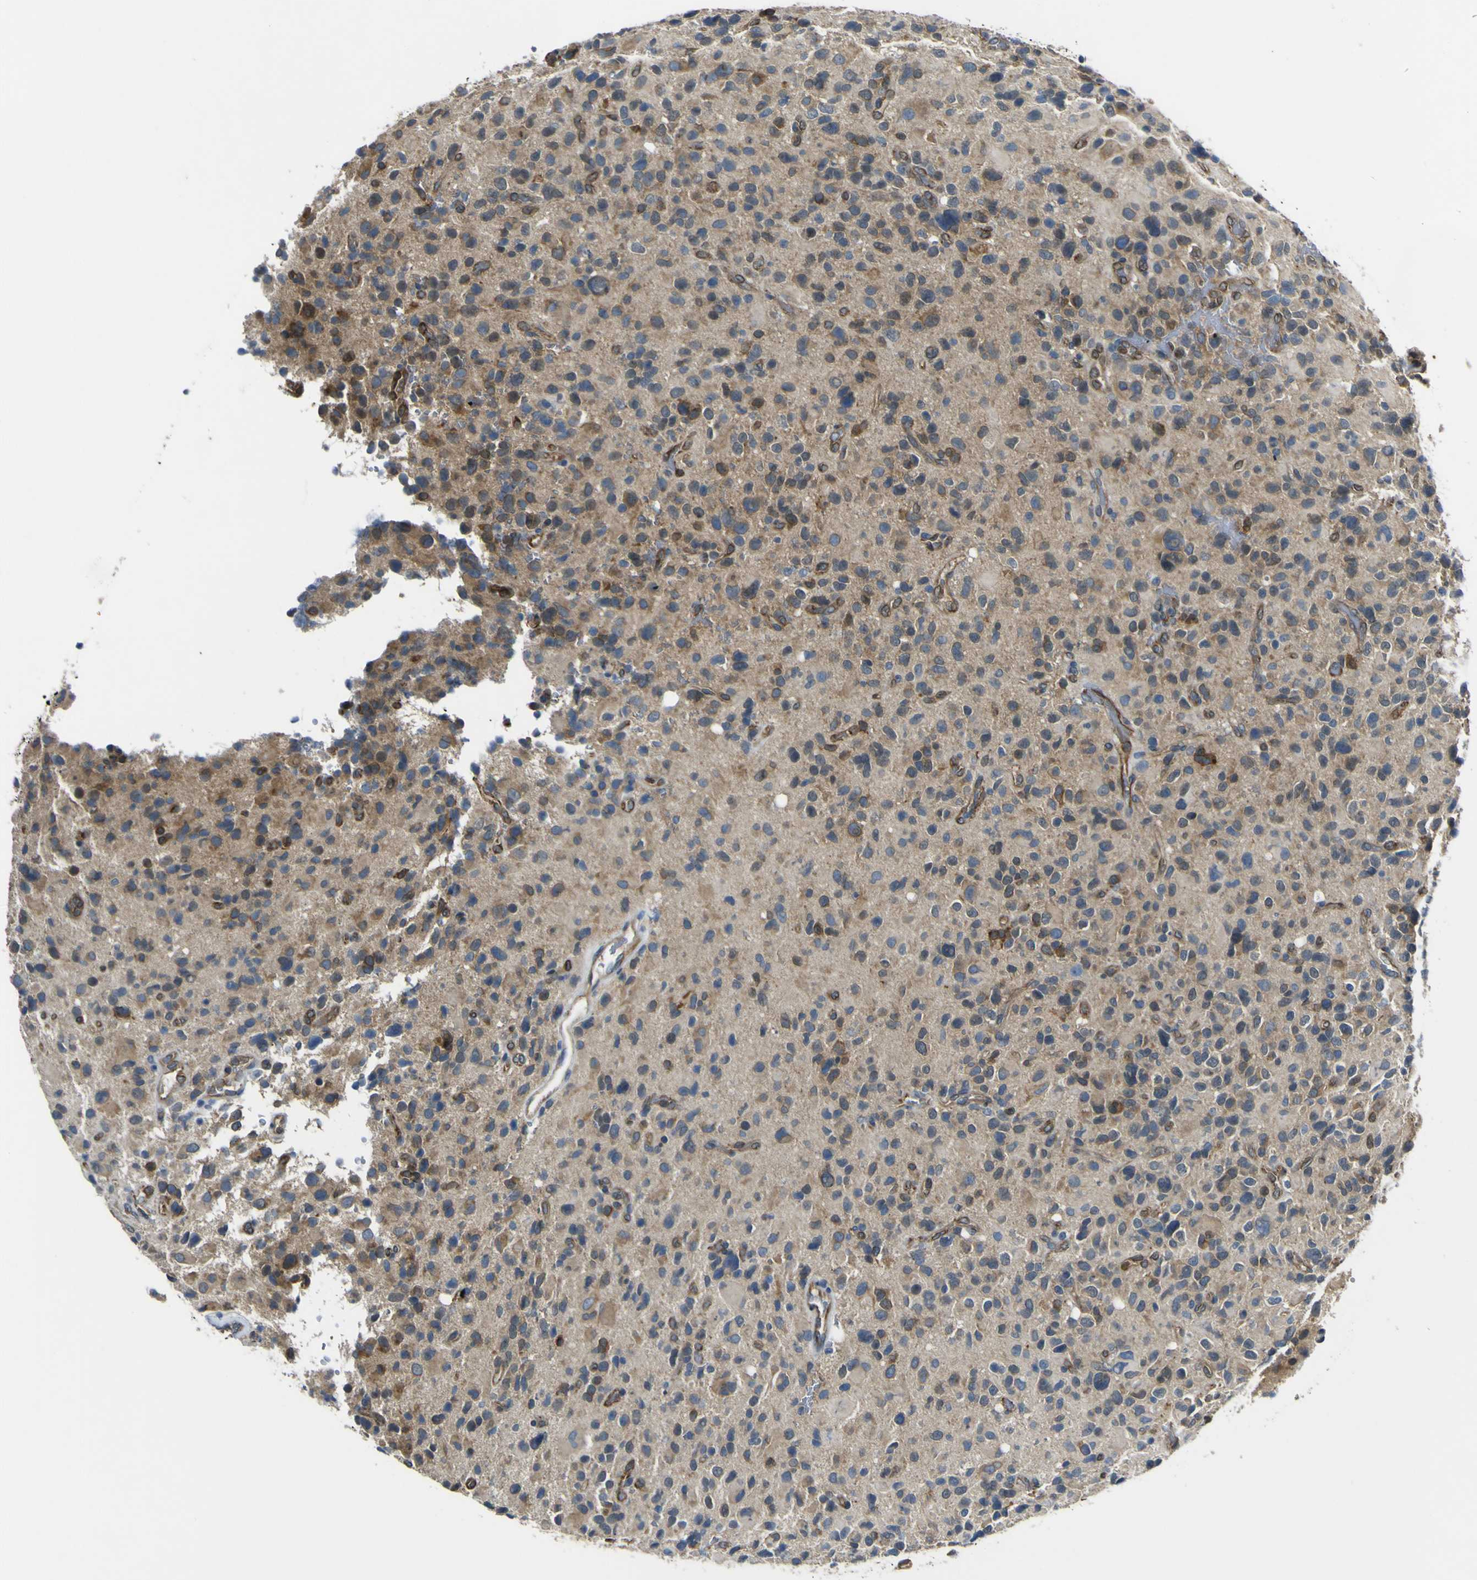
{"staining": {"intensity": "weak", "quantity": ">75%", "location": "cytoplasmic/membranous"}, "tissue": "glioma", "cell_type": "Tumor cells", "image_type": "cancer", "snomed": [{"axis": "morphology", "description": "Glioma, malignant, High grade"}, {"axis": "topography", "description": "Brain"}], "caption": "DAB (3,3'-diaminobenzidine) immunohistochemical staining of human glioma displays weak cytoplasmic/membranous protein expression in approximately >75% of tumor cells. Using DAB (brown) and hematoxylin (blue) stains, captured at high magnification using brightfield microscopy.", "gene": "LDLR", "patient": {"sex": "male", "age": 48}}